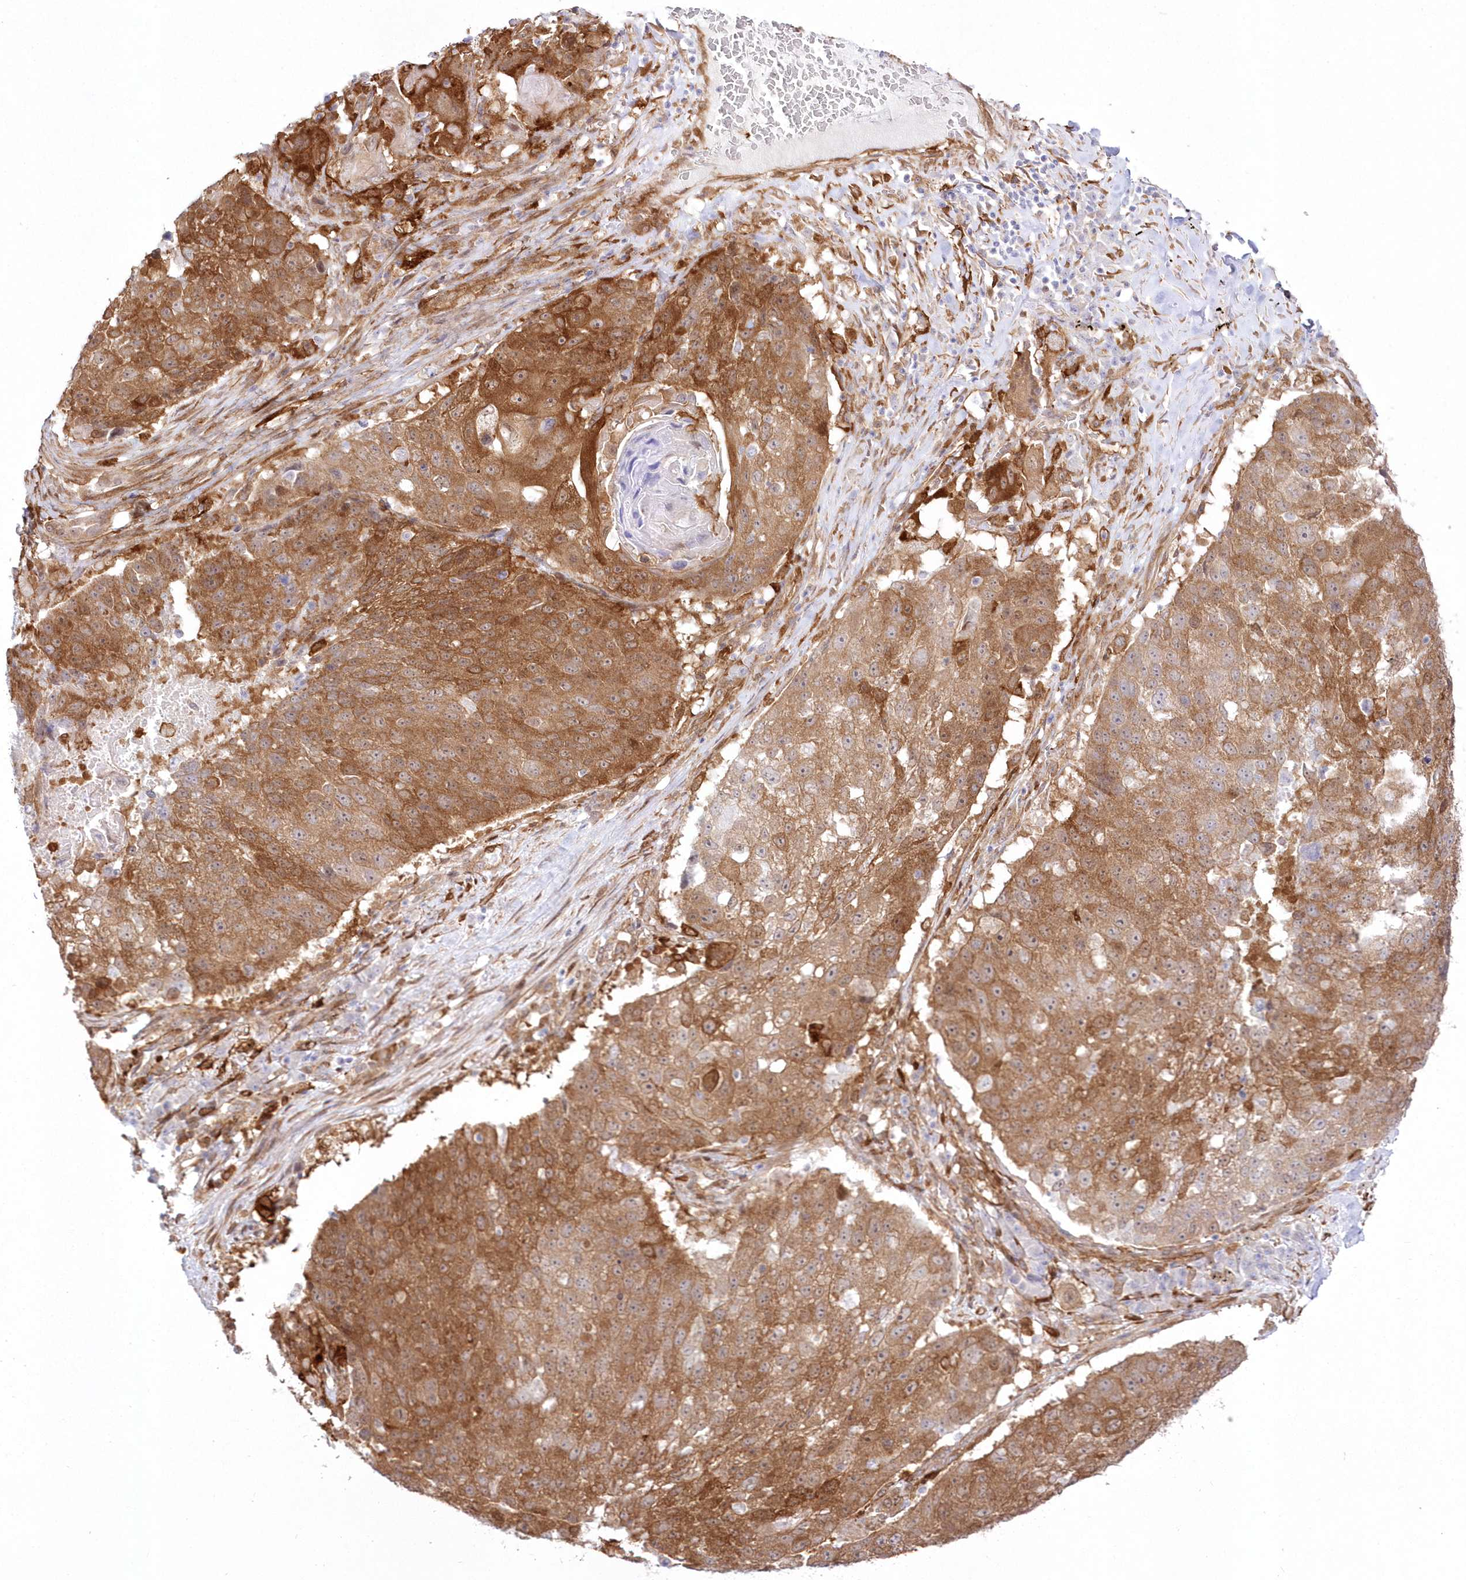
{"staining": {"intensity": "moderate", "quantity": ">75%", "location": "cytoplasmic/membranous"}, "tissue": "lung cancer", "cell_type": "Tumor cells", "image_type": "cancer", "snomed": [{"axis": "morphology", "description": "Squamous cell carcinoma, NOS"}, {"axis": "topography", "description": "Lung"}], "caption": "Brown immunohistochemical staining in human squamous cell carcinoma (lung) reveals moderate cytoplasmic/membranous expression in approximately >75% of tumor cells.", "gene": "SH3PXD2B", "patient": {"sex": "male", "age": 61}}